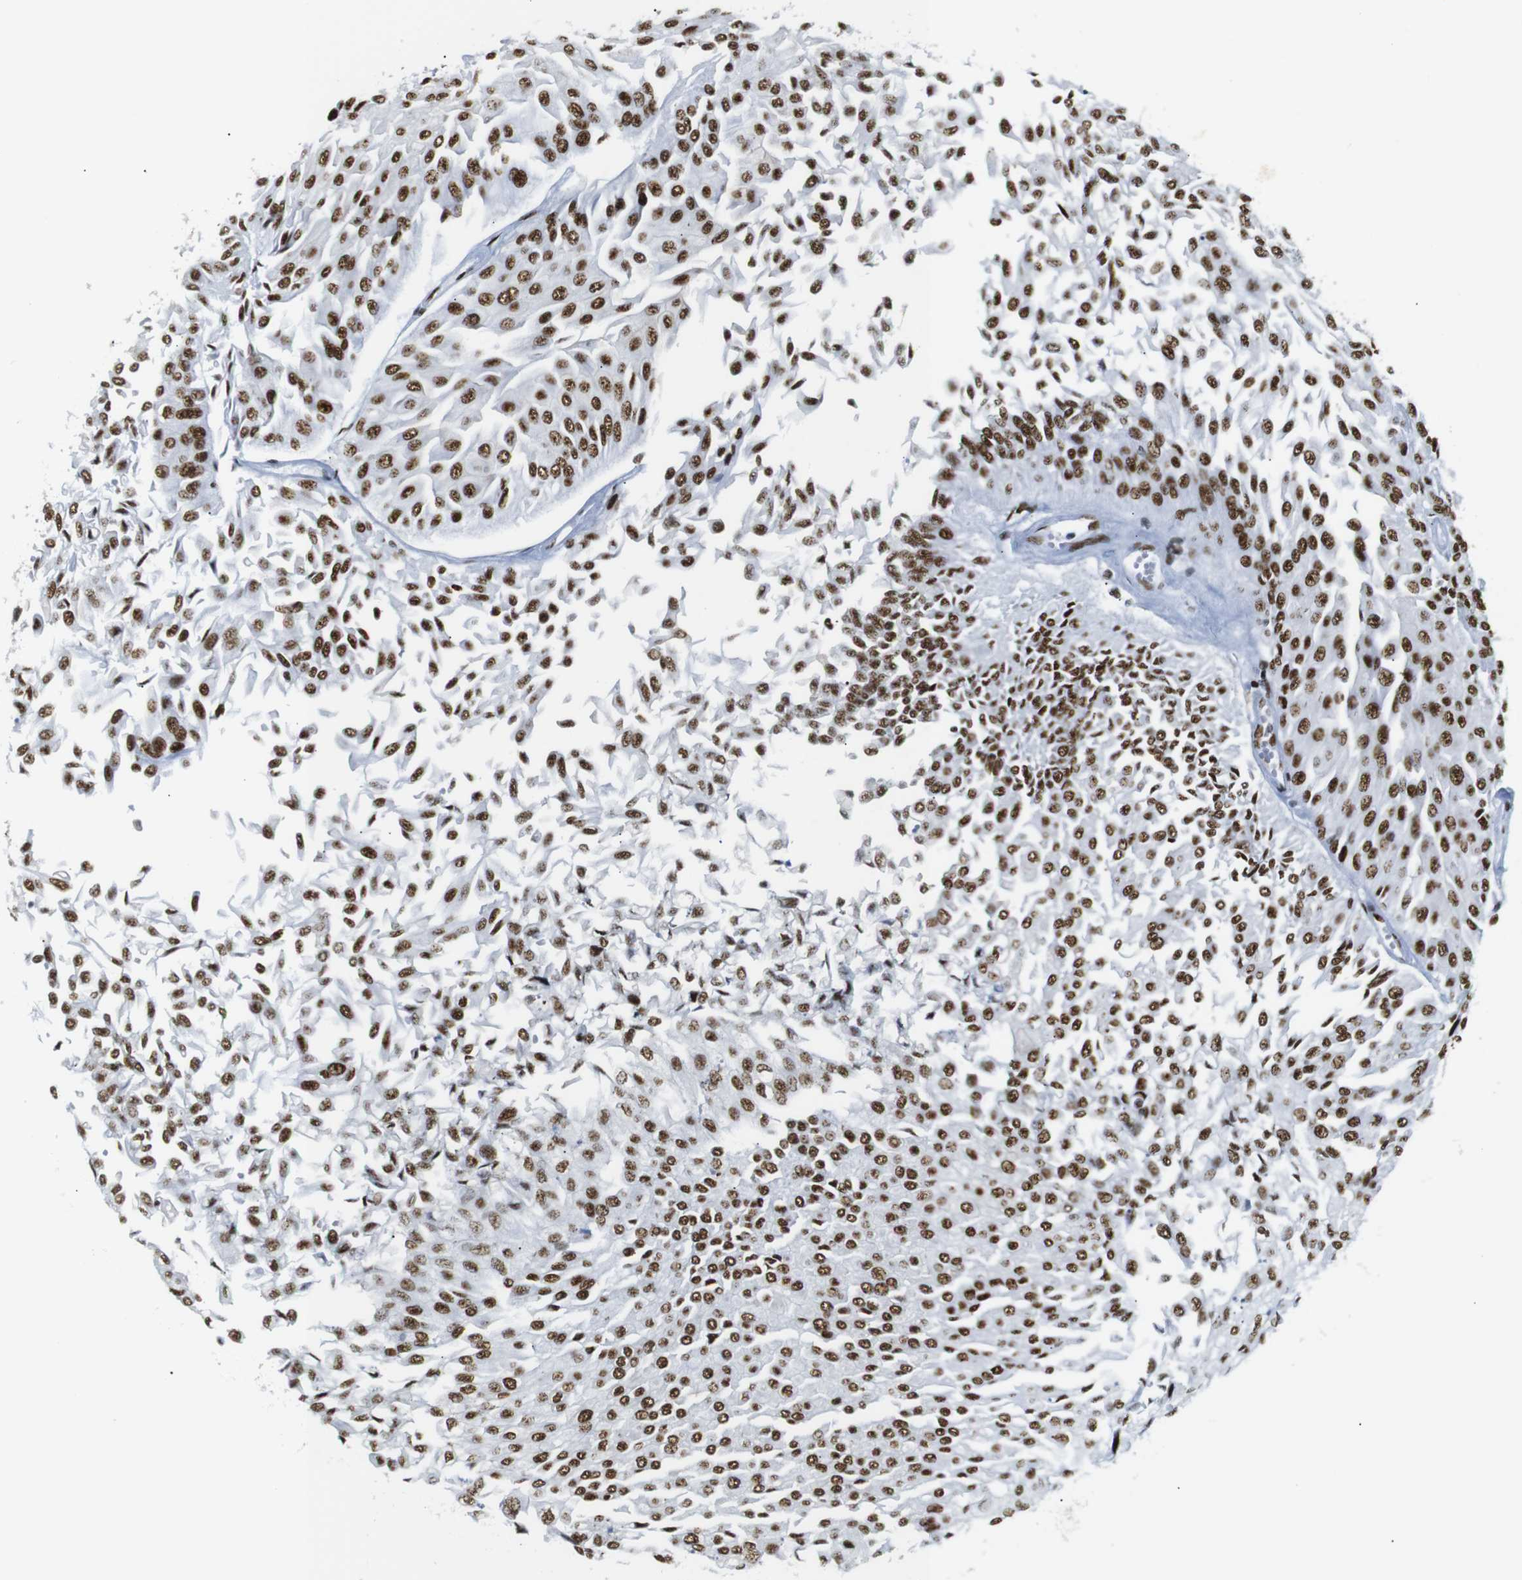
{"staining": {"intensity": "strong", "quantity": ">75%", "location": "nuclear"}, "tissue": "urothelial cancer", "cell_type": "Tumor cells", "image_type": "cancer", "snomed": [{"axis": "morphology", "description": "Urothelial carcinoma, Low grade"}, {"axis": "topography", "description": "Urinary bladder"}], "caption": "A photomicrograph of human urothelial cancer stained for a protein displays strong nuclear brown staining in tumor cells.", "gene": "TRA2B", "patient": {"sex": "male", "age": 67}}